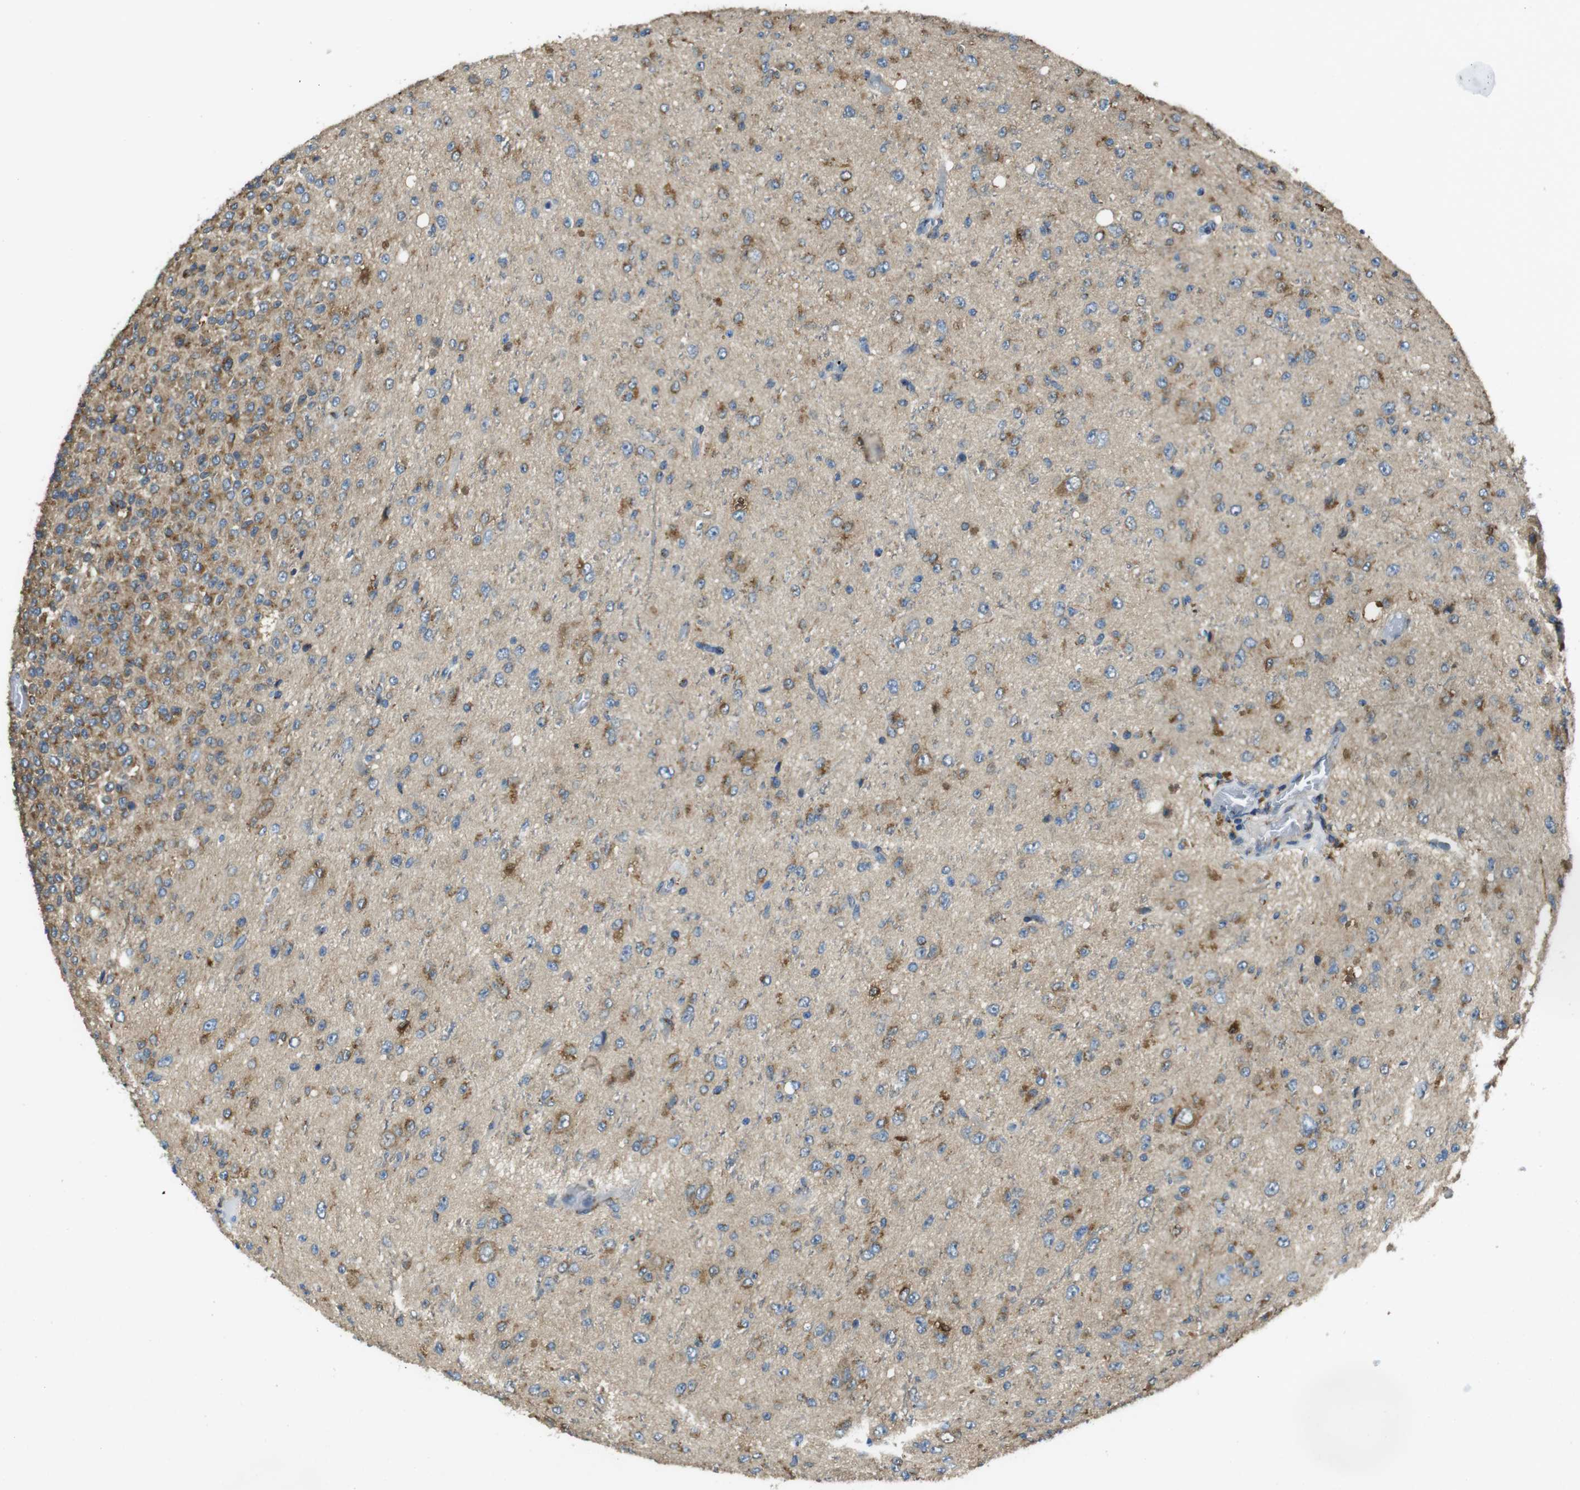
{"staining": {"intensity": "moderate", "quantity": "25%-75%", "location": "cytoplasmic/membranous"}, "tissue": "glioma", "cell_type": "Tumor cells", "image_type": "cancer", "snomed": [{"axis": "morphology", "description": "Glioma, malignant, High grade"}, {"axis": "topography", "description": "pancreas cauda"}], "caption": "Immunohistochemical staining of human glioma displays moderate cytoplasmic/membranous protein staining in about 25%-75% of tumor cells.", "gene": "RAB6A", "patient": {"sex": "male", "age": 60}}